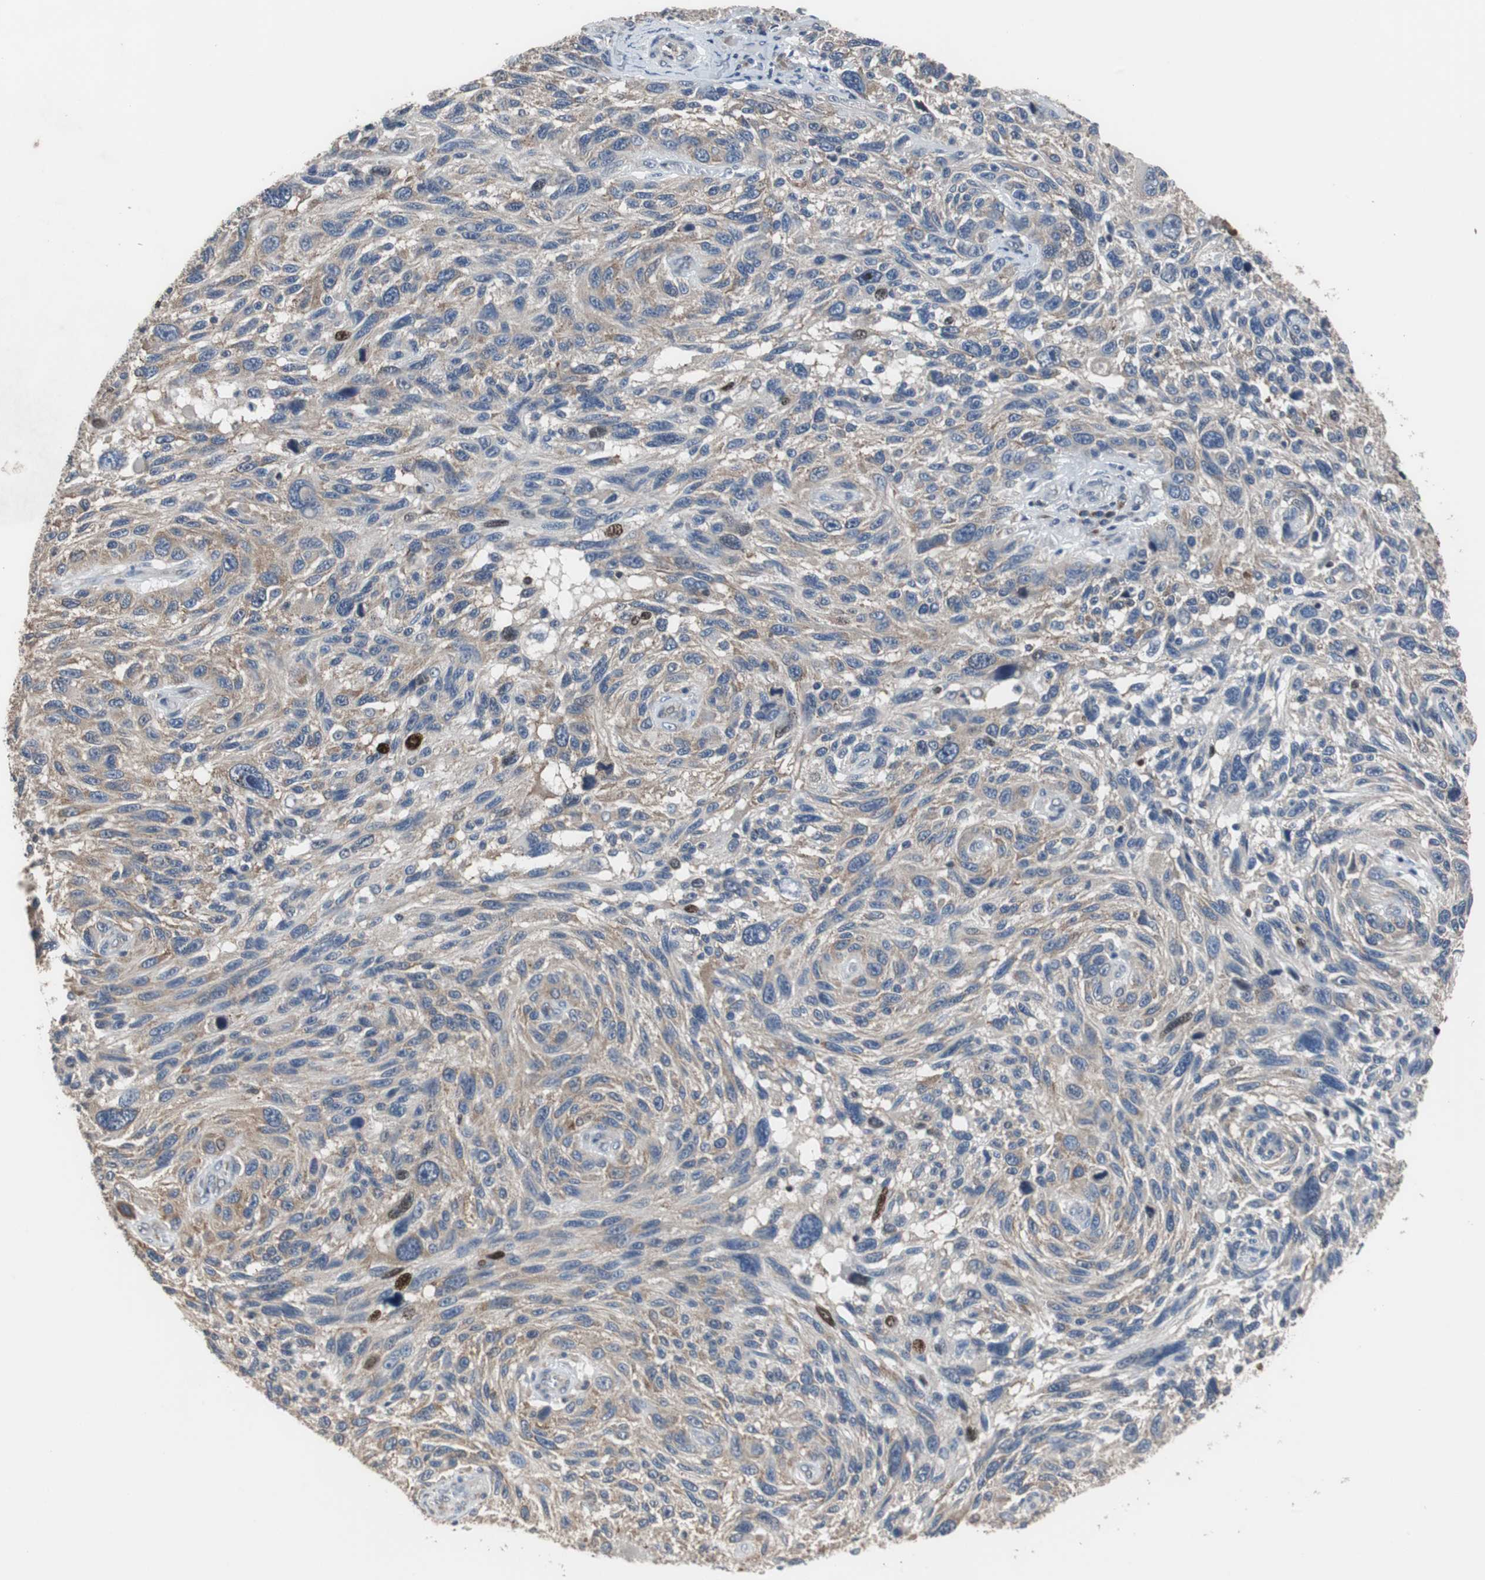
{"staining": {"intensity": "moderate", "quantity": "25%-75%", "location": "cytoplasmic/membranous"}, "tissue": "melanoma", "cell_type": "Tumor cells", "image_type": "cancer", "snomed": [{"axis": "morphology", "description": "Malignant melanoma, NOS"}, {"axis": "topography", "description": "Skin"}], "caption": "There is medium levels of moderate cytoplasmic/membranous expression in tumor cells of melanoma, as demonstrated by immunohistochemical staining (brown color).", "gene": "USP10", "patient": {"sex": "male", "age": 53}}